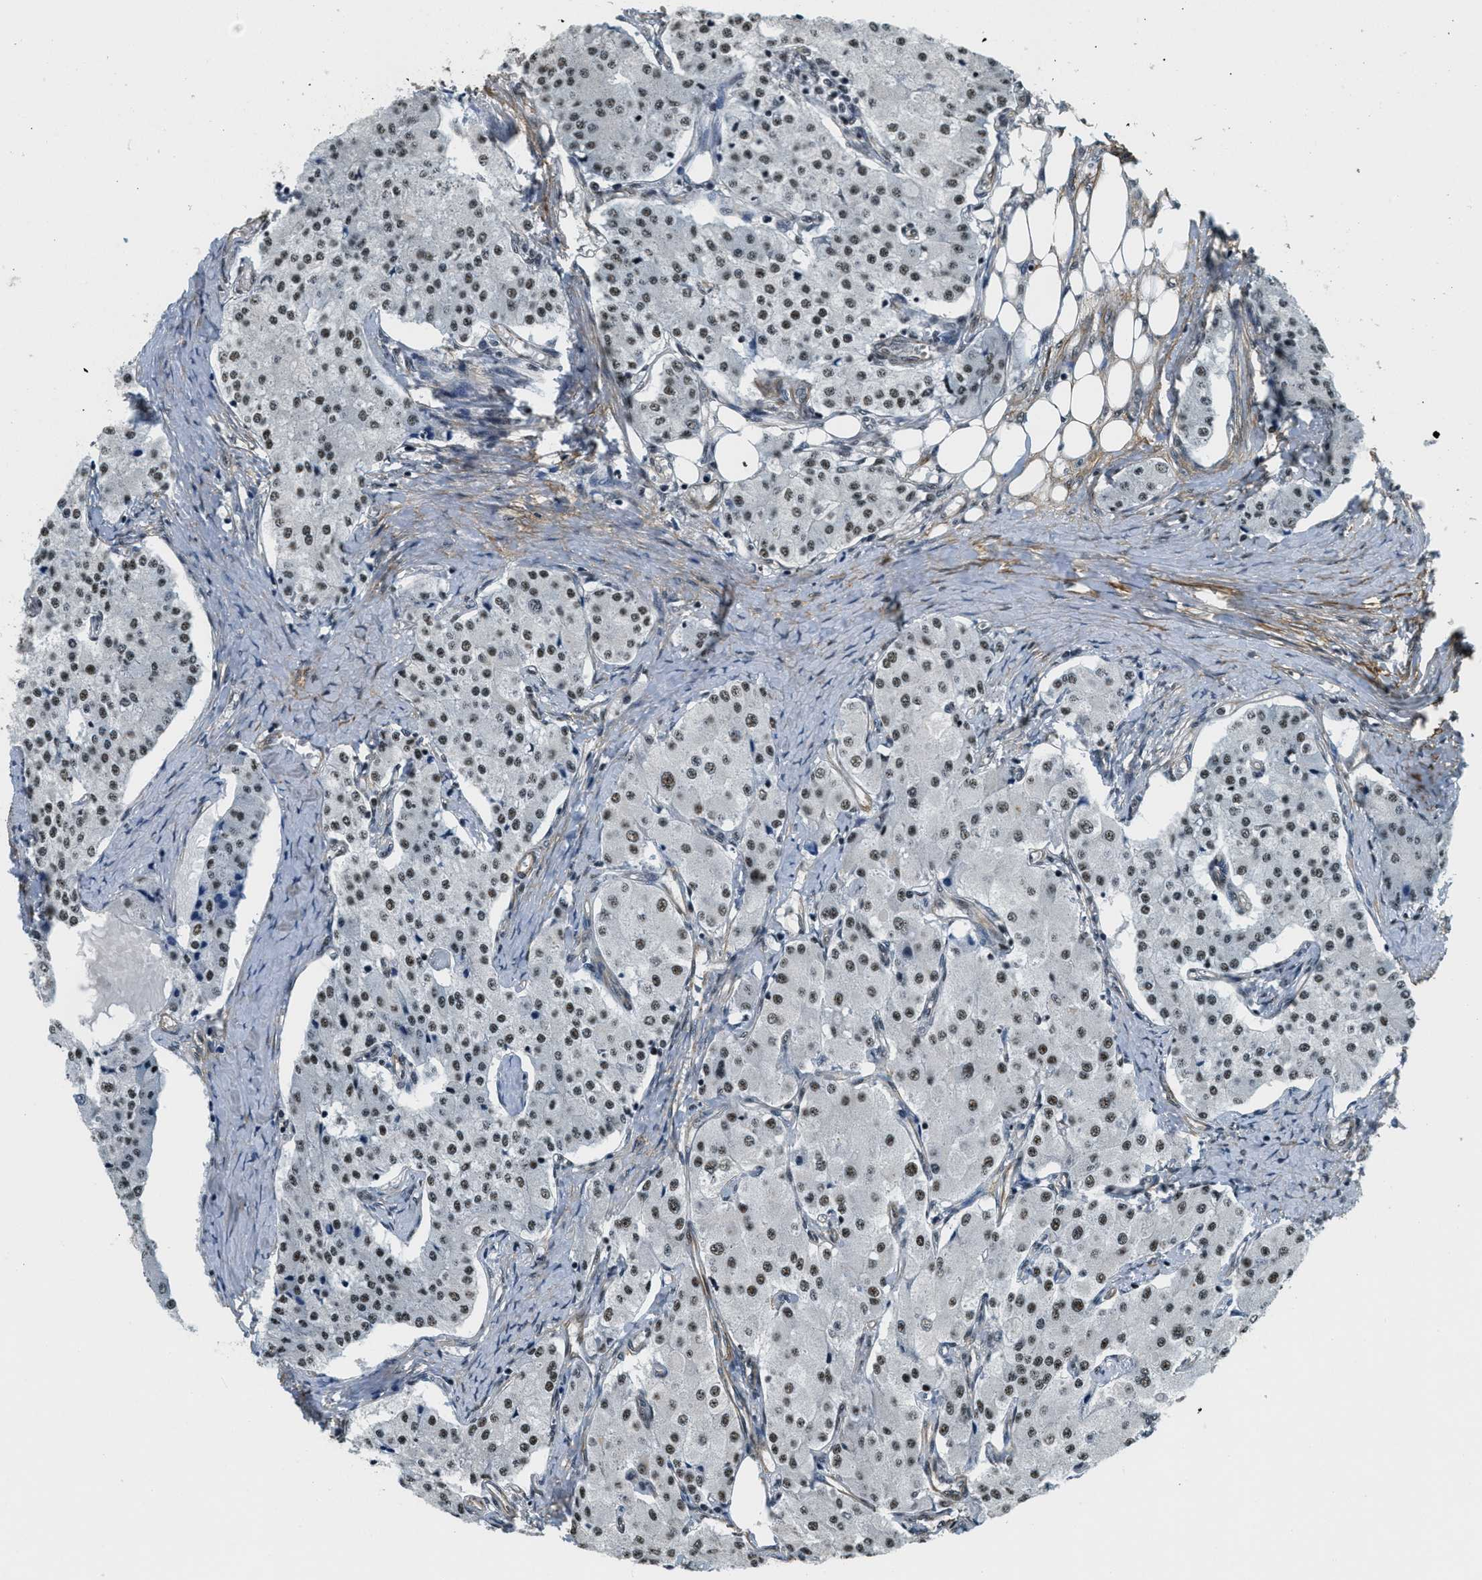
{"staining": {"intensity": "moderate", "quantity": ">75%", "location": "nuclear"}, "tissue": "carcinoid", "cell_type": "Tumor cells", "image_type": "cancer", "snomed": [{"axis": "morphology", "description": "Carcinoid, malignant, NOS"}, {"axis": "topography", "description": "Colon"}], "caption": "Immunohistochemistry image of neoplastic tissue: human carcinoid stained using immunohistochemistry (IHC) shows medium levels of moderate protein expression localized specifically in the nuclear of tumor cells, appearing as a nuclear brown color.", "gene": "CFAP36", "patient": {"sex": "female", "age": 52}}